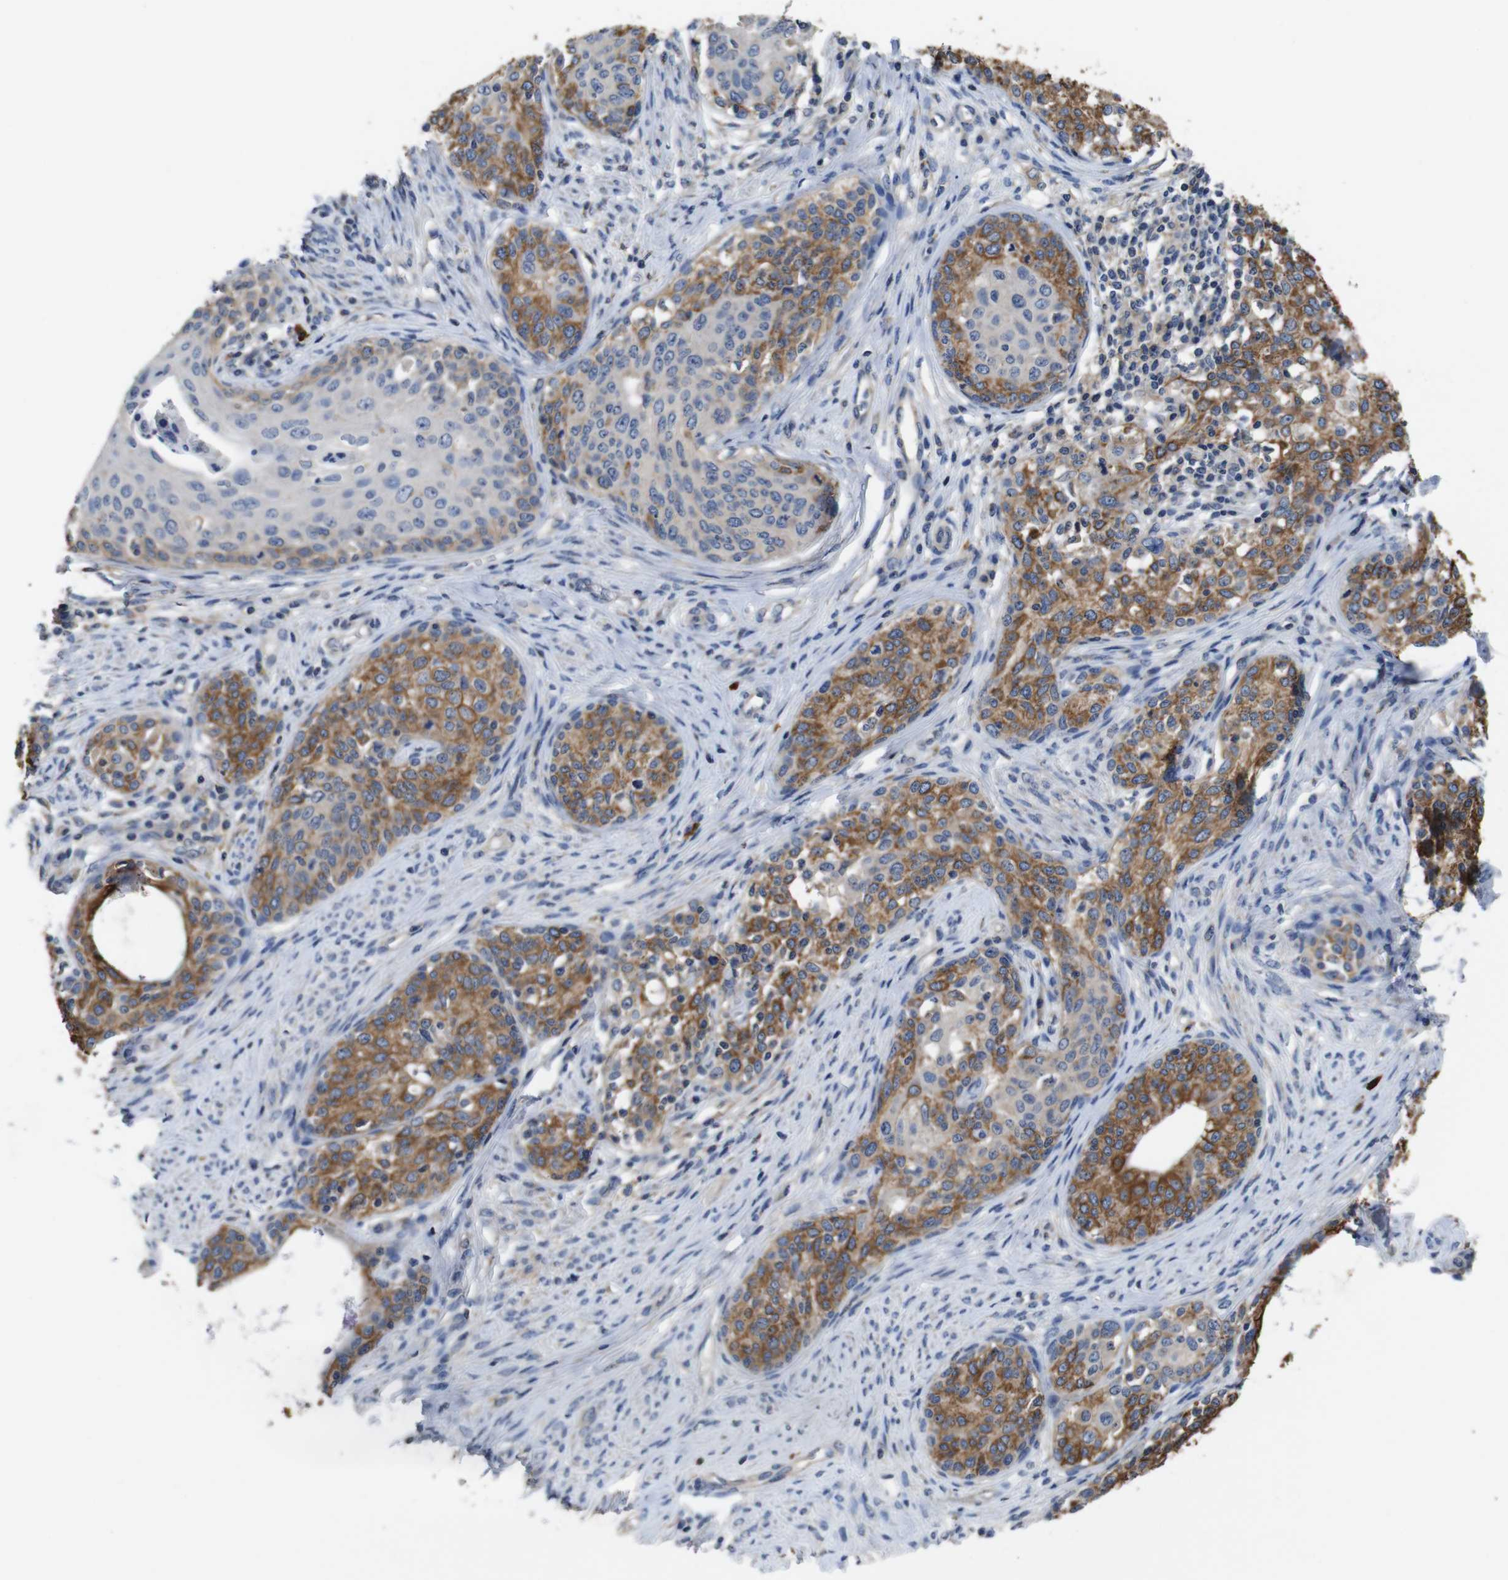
{"staining": {"intensity": "moderate", "quantity": "25%-75%", "location": "cytoplasmic/membranous"}, "tissue": "cervical cancer", "cell_type": "Tumor cells", "image_type": "cancer", "snomed": [{"axis": "morphology", "description": "Squamous cell carcinoma, NOS"}, {"axis": "morphology", "description": "Adenocarcinoma, NOS"}, {"axis": "topography", "description": "Cervix"}], "caption": "Cervical squamous cell carcinoma stained with DAB (3,3'-diaminobenzidine) immunohistochemistry demonstrates medium levels of moderate cytoplasmic/membranous staining in about 25%-75% of tumor cells. Using DAB (3,3'-diaminobenzidine) (brown) and hematoxylin (blue) stains, captured at high magnification using brightfield microscopy.", "gene": "GLIPR1", "patient": {"sex": "female", "age": 52}}